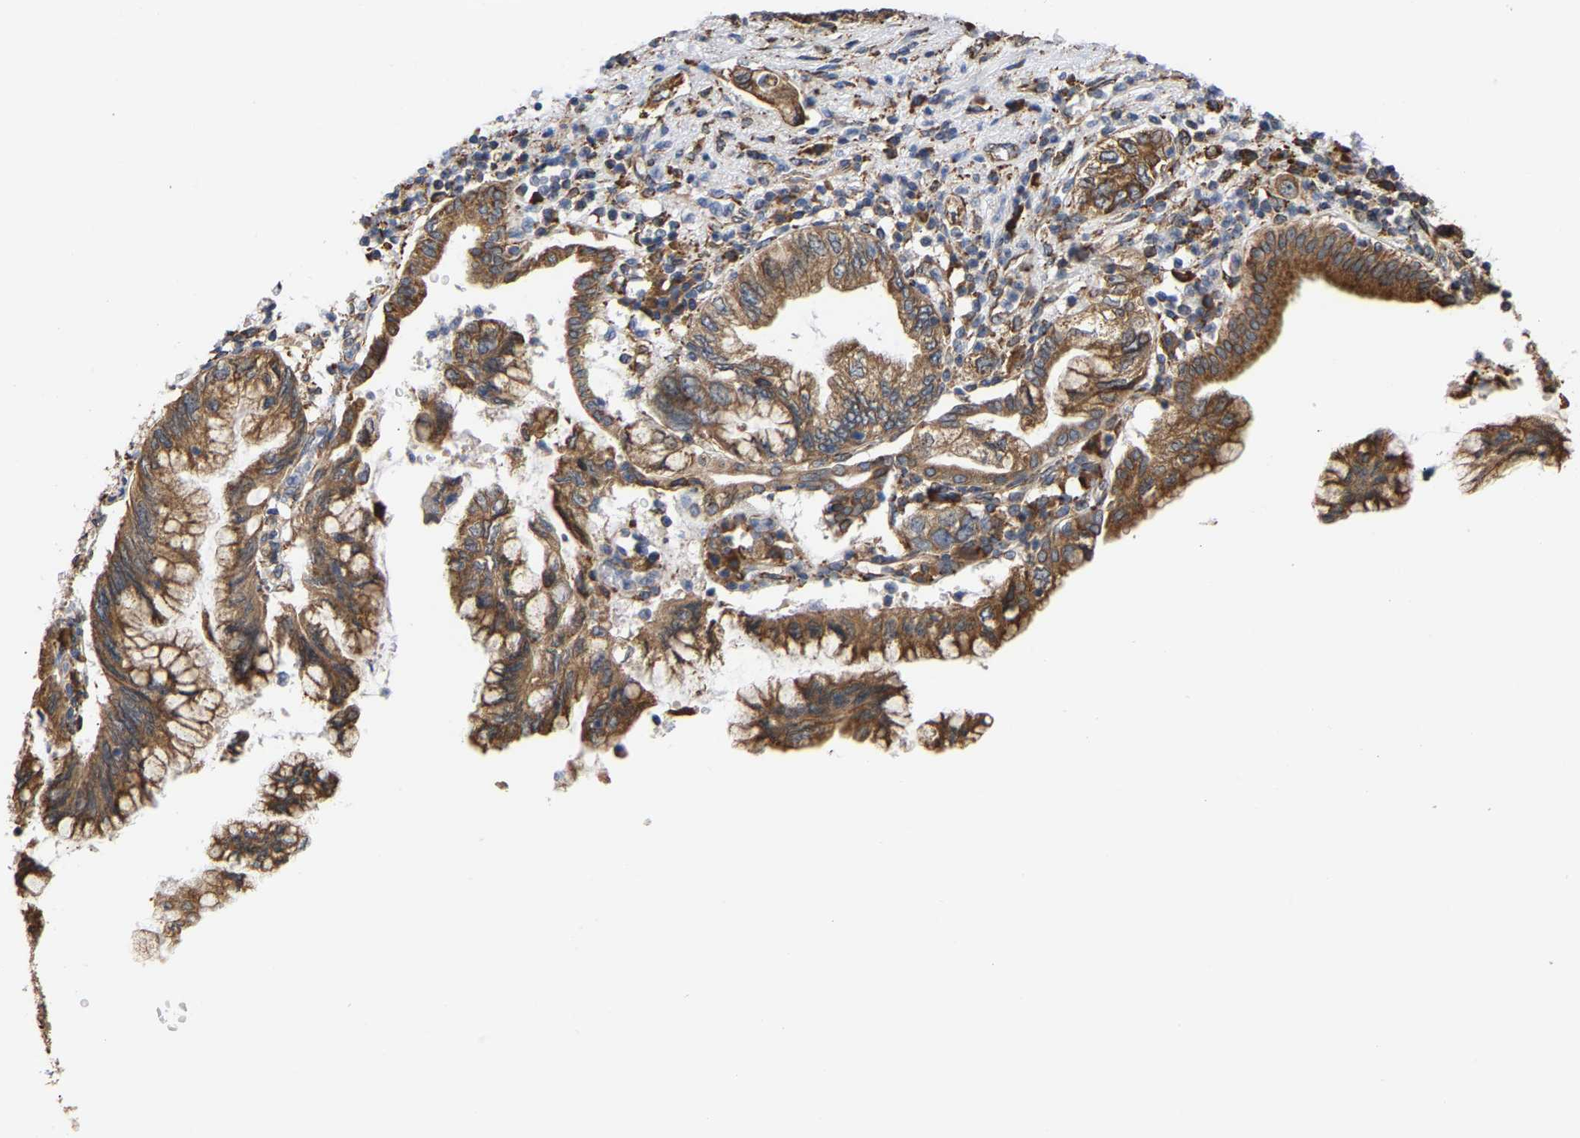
{"staining": {"intensity": "moderate", "quantity": ">75%", "location": "cytoplasmic/membranous"}, "tissue": "pancreatic cancer", "cell_type": "Tumor cells", "image_type": "cancer", "snomed": [{"axis": "morphology", "description": "Adenocarcinoma, NOS"}, {"axis": "topography", "description": "Pancreas"}], "caption": "Protein expression analysis of adenocarcinoma (pancreatic) shows moderate cytoplasmic/membranous expression in about >75% of tumor cells.", "gene": "ARAP1", "patient": {"sex": "female", "age": 73}}